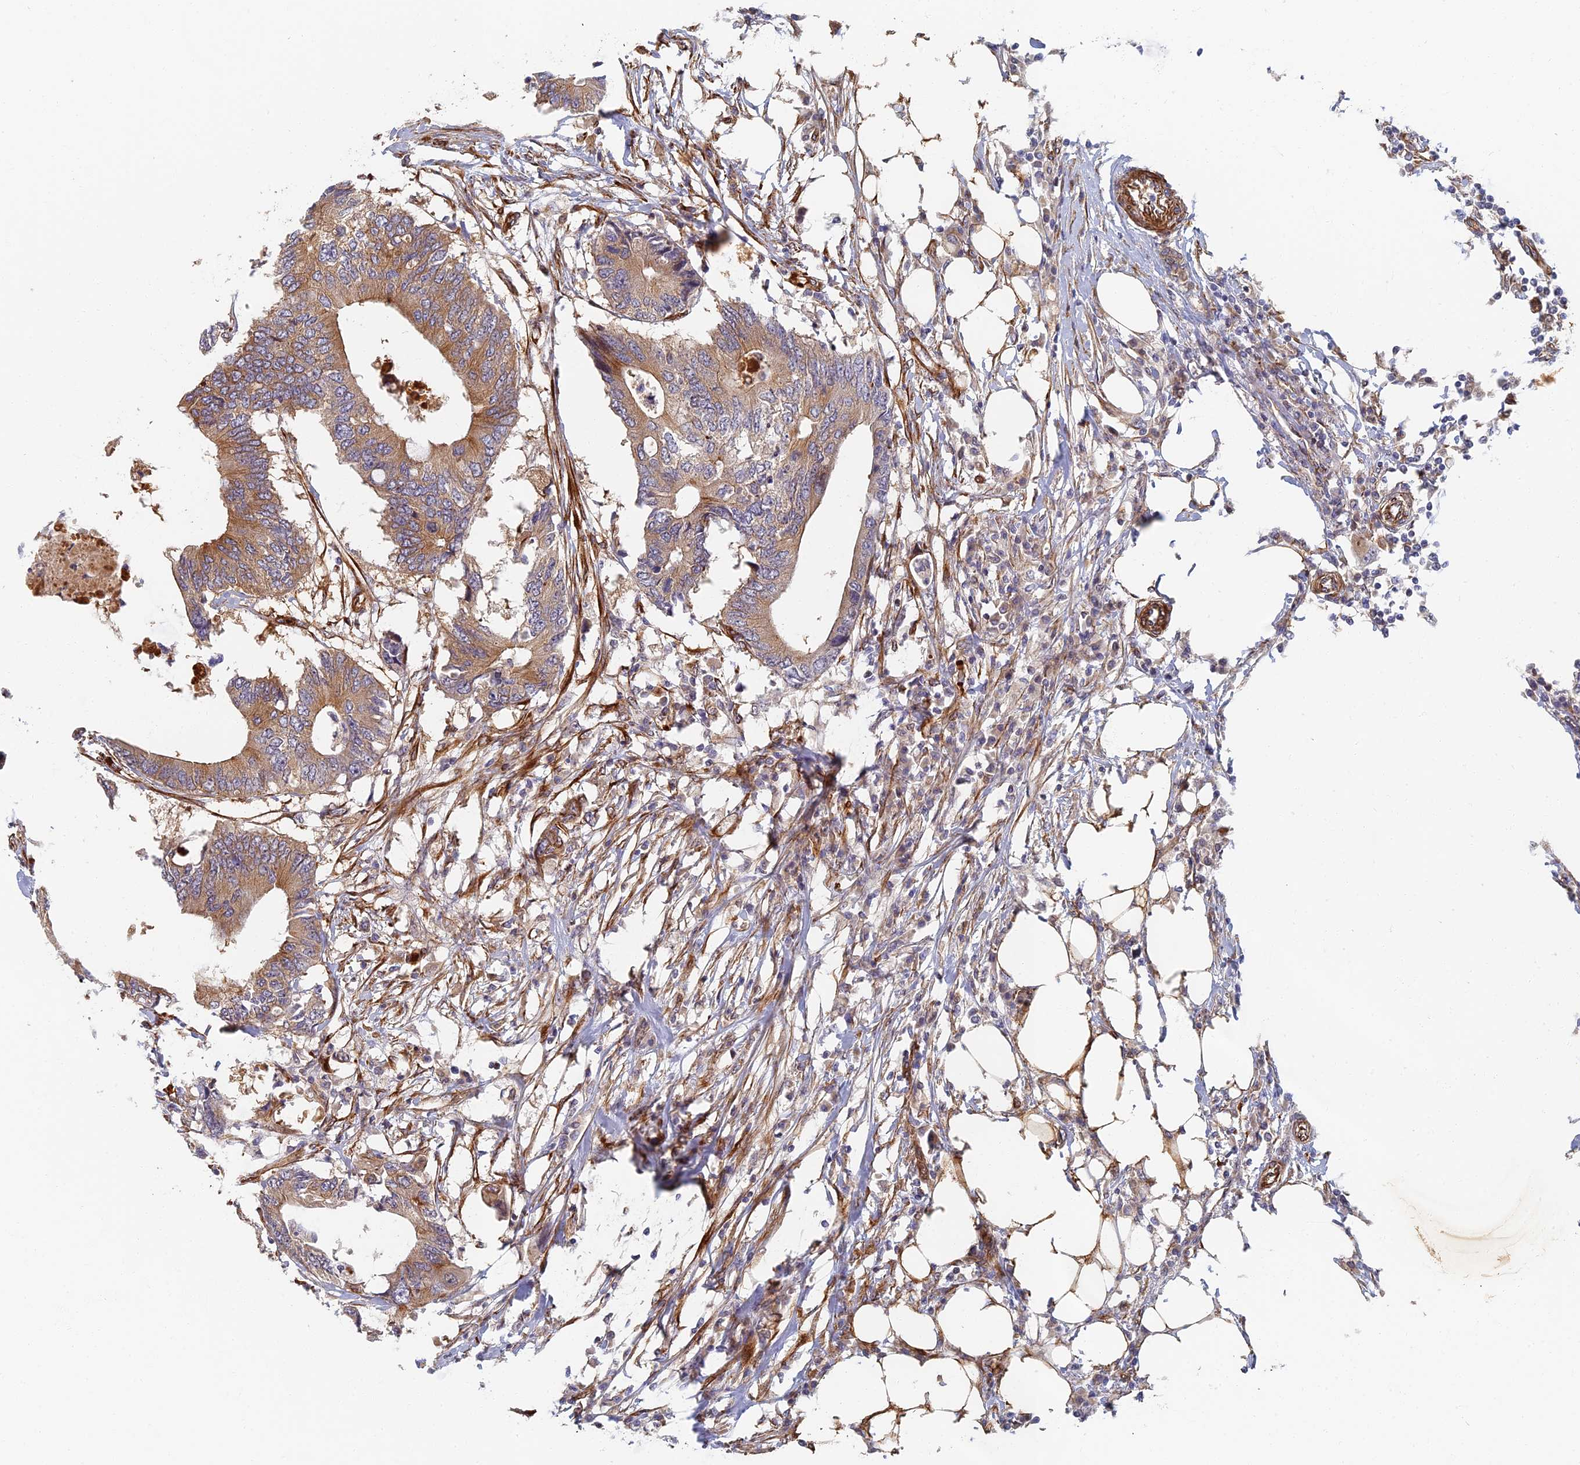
{"staining": {"intensity": "moderate", "quantity": ">75%", "location": "cytoplasmic/membranous"}, "tissue": "colorectal cancer", "cell_type": "Tumor cells", "image_type": "cancer", "snomed": [{"axis": "morphology", "description": "Adenocarcinoma, NOS"}, {"axis": "topography", "description": "Colon"}], "caption": "A brown stain labels moderate cytoplasmic/membranous staining of a protein in colorectal cancer (adenocarcinoma) tumor cells.", "gene": "ABCB10", "patient": {"sex": "male", "age": 71}}